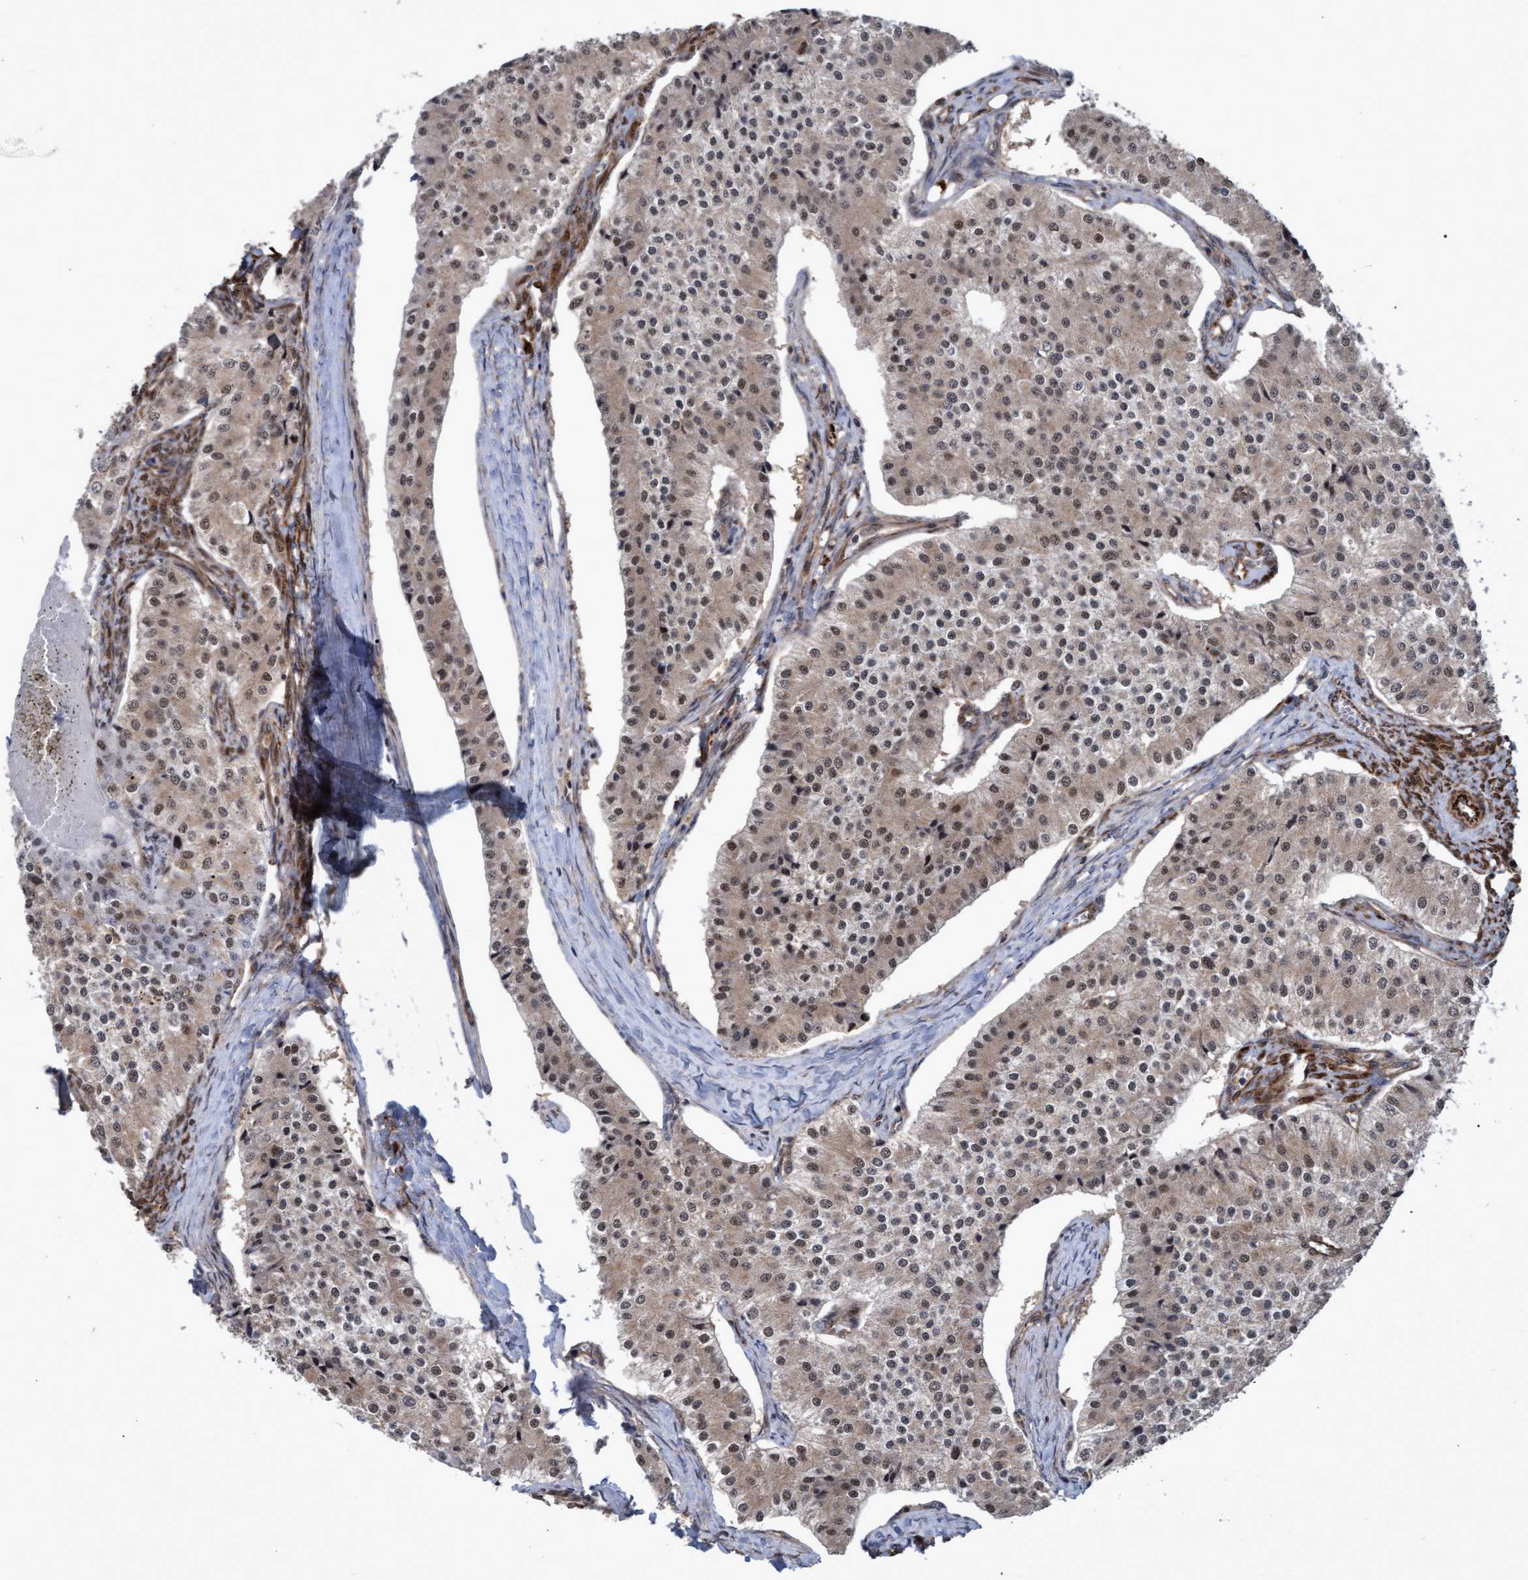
{"staining": {"intensity": "weak", "quantity": ">75%", "location": "cytoplasmic/membranous,nuclear"}, "tissue": "carcinoid", "cell_type": "Tumor cells", "image_type": "cancer", "snomed": [{"axis": "morphology", "description": "Carcinoid, malignant, NOS"}, {"axis": "topography", "description": "Colon"}], "caption": "Immunohistochemical staining of carcinoid displays low levels of weak cytoplasmic/membranous and nuclear expression in approximately >75% of tumor cells.", "gene": "PSMB6", "patient": {"sex": "female", "age": 52}}